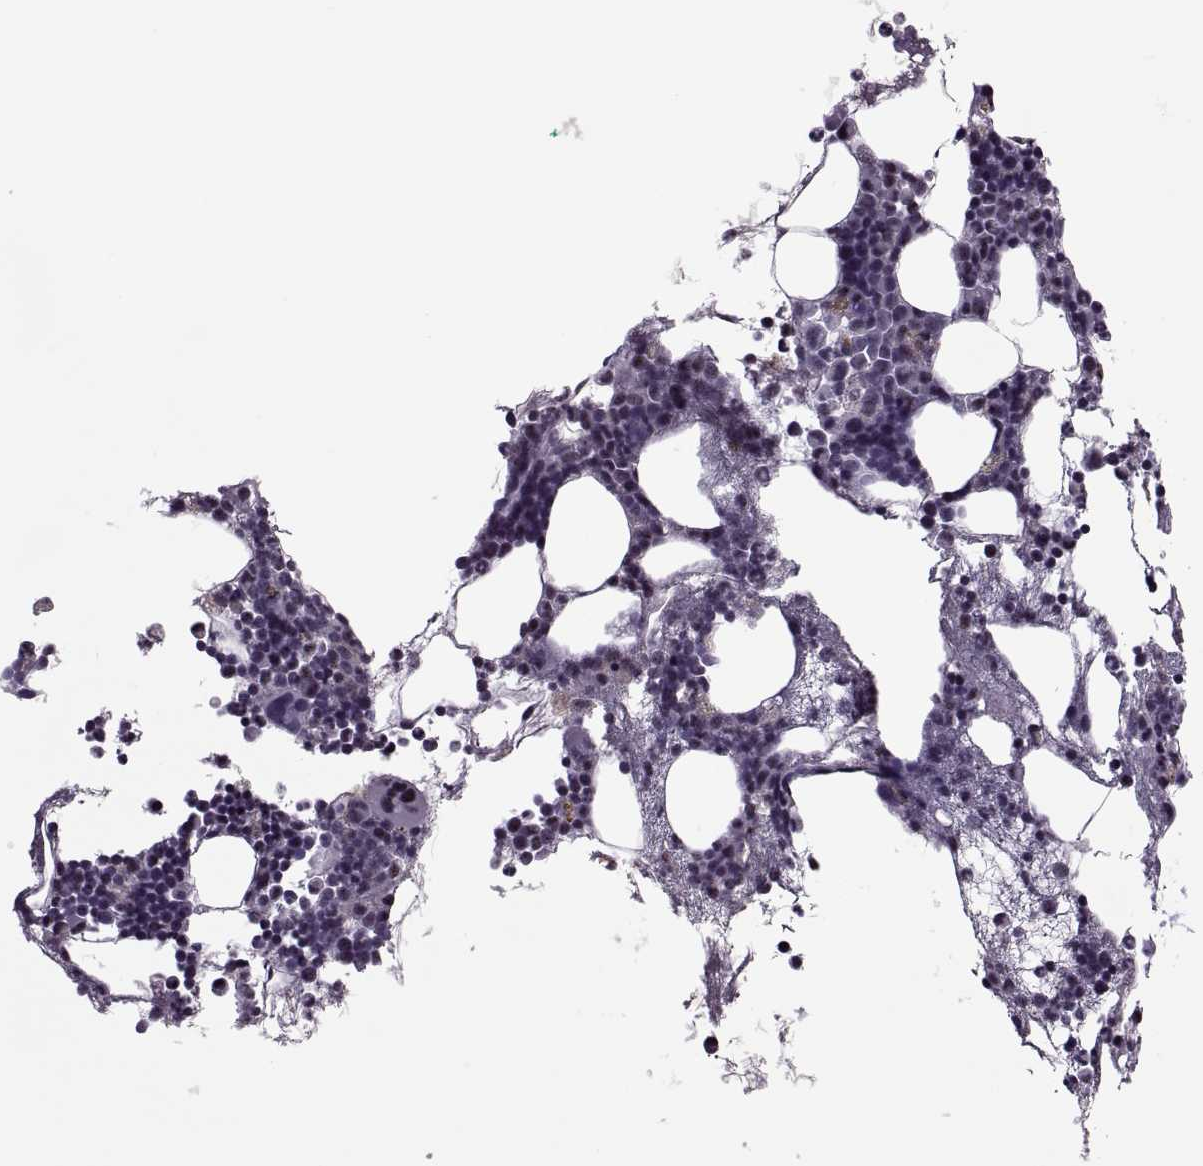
{"staining": {"intensity": "negative", "quantity": "none", "location": "none"}, "tissue": "bone marrow", "cell_type": "Hematopoietic cells", "image_type": "normal", "snomed": [{"axis": "morphology", "description": "Normal tissue, NOS"}, {"axis": "topography", "description": "Bone marrow"}], "caption": "This image is of unremarkable bone marrow stained with immunohistochemistry (IHC) to label a protein in brown with the nuclei are counter-stained blue. There is no staining in hematopoietic cells.", "gene": "MAGEA4", "patient": {"sex": "male", "age": 54}}